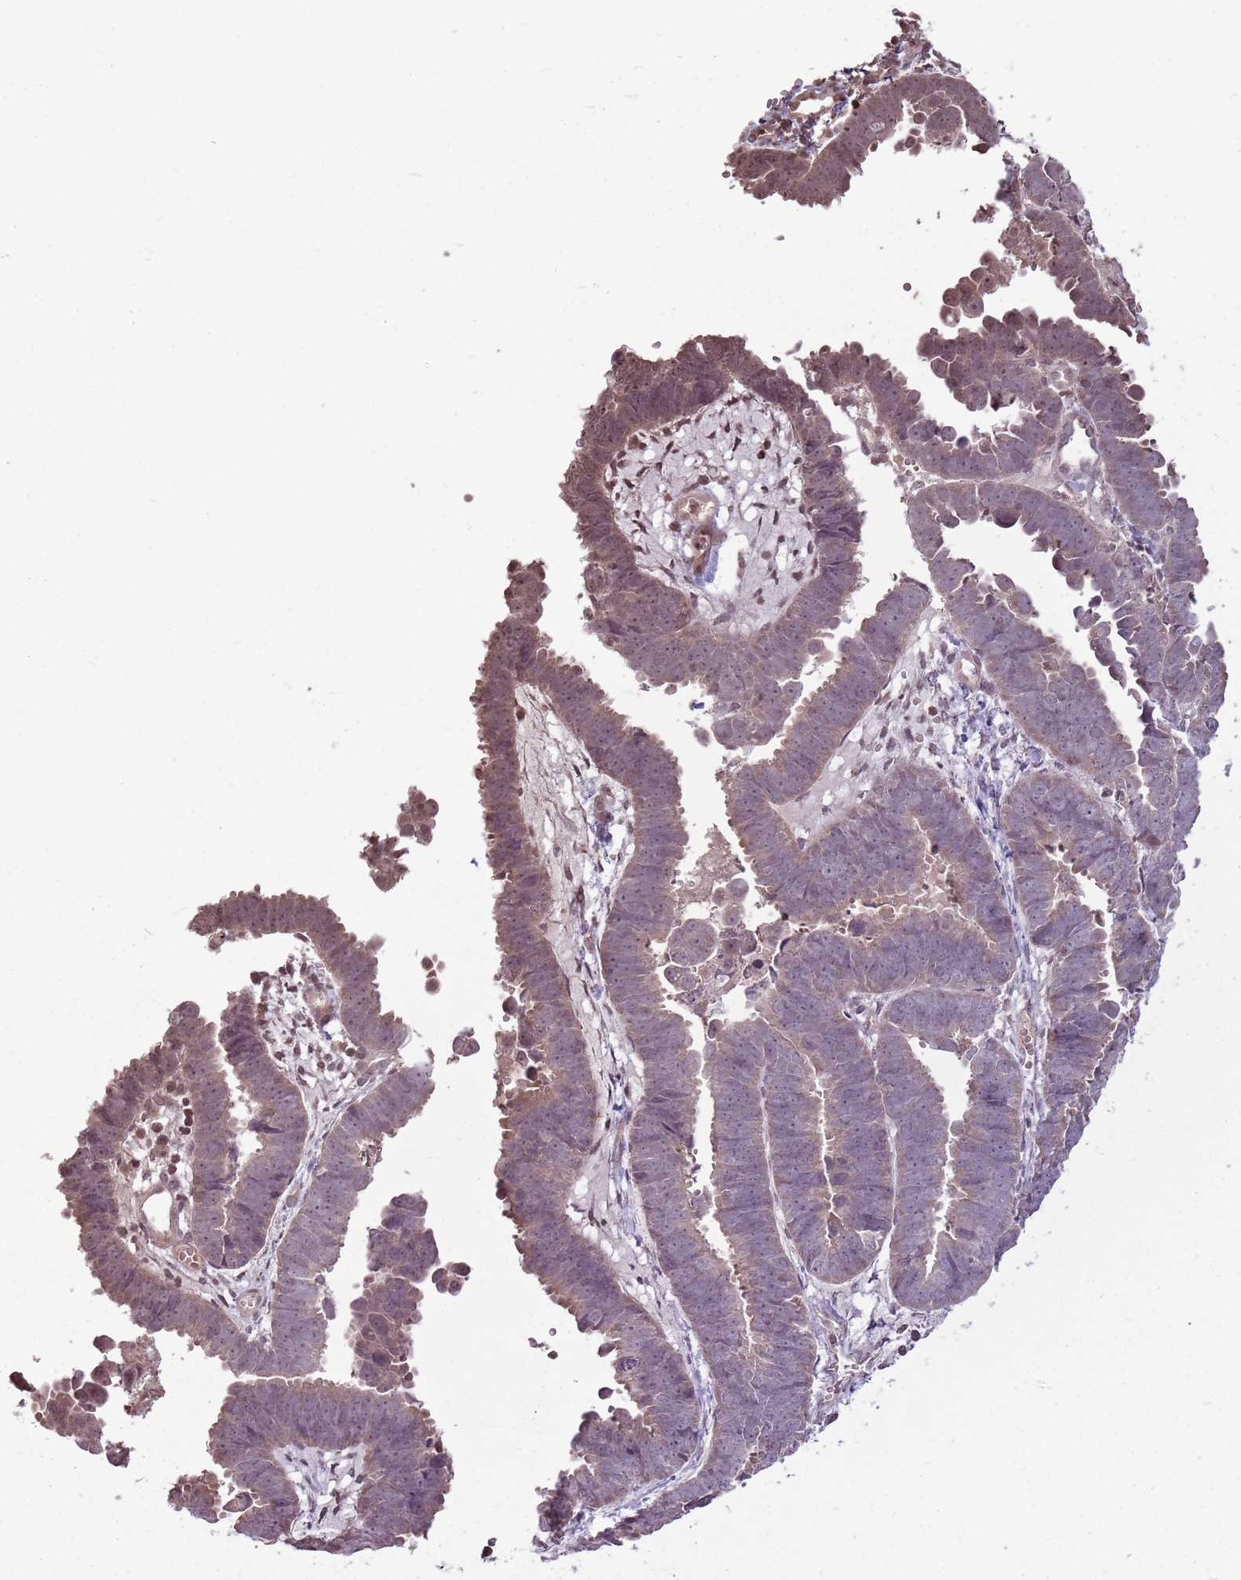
{"staining": {"intensity": "weak", "quantity": "25%-75%", "location": "cytoplasmic/membranous,nuclear"}, "tissue": "endometrial cancer", "cell_type": "Tumor cells", "image_type": "cancer", "snomed": [{"axis": "morphology", "description": "Adenocarcinoma, NOS"}, {"axis": "topography", "description": "Endometrium"}], "caption": "Immunohistochemical staining of endometrial adenocarcinoma displays low levels of weak cytoplasmic/membranous and nuclear expression in approximately 25%-75% of tumor cells. (DAB IHC with brightfield microscopy, high magnification).", "gene": "CAPN9", "patient": {"sex": "female", "age": 75}}